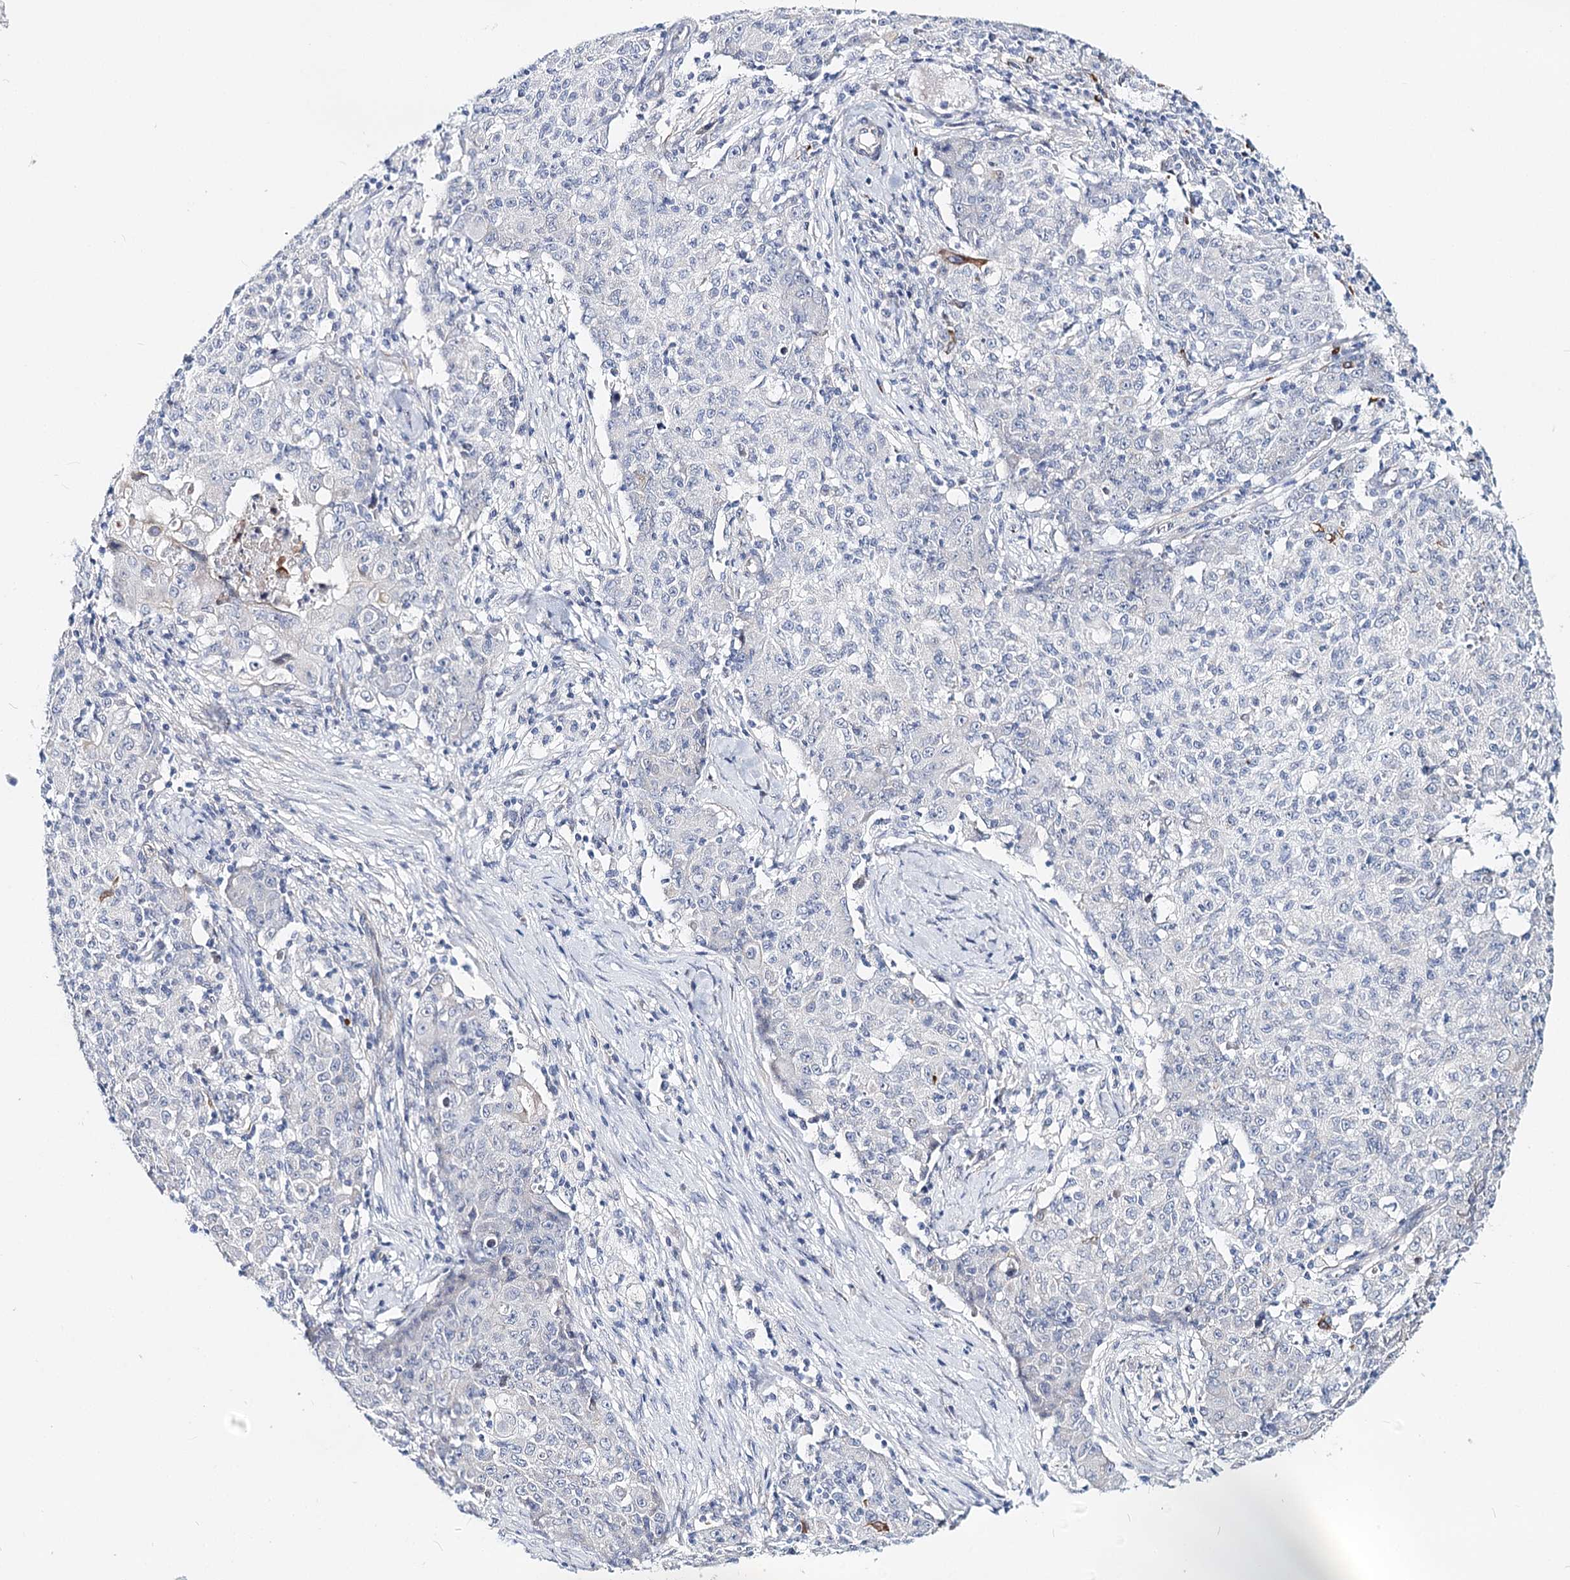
{"staining": {"intensity": "negative", "quantity": "none", "location": "none"}, "tissue": "ovarian cancer", "cell_type": "Tumor cells", "image_type": "cancer", "snomed": [{"axis": "morphology", "description": "Carcinoma, endometroid"}, {"axis": "topography", "description": "Ovary"}], "caption": "High magnification brightfield microscopy of ovarian endometroid carcinoma stained with DAB (brown) and counterstained with hematoxylin (blue): tumor cells show no significant expression.", "gene": "TEX12", "patient": {"sex": "female", "age": 42}}